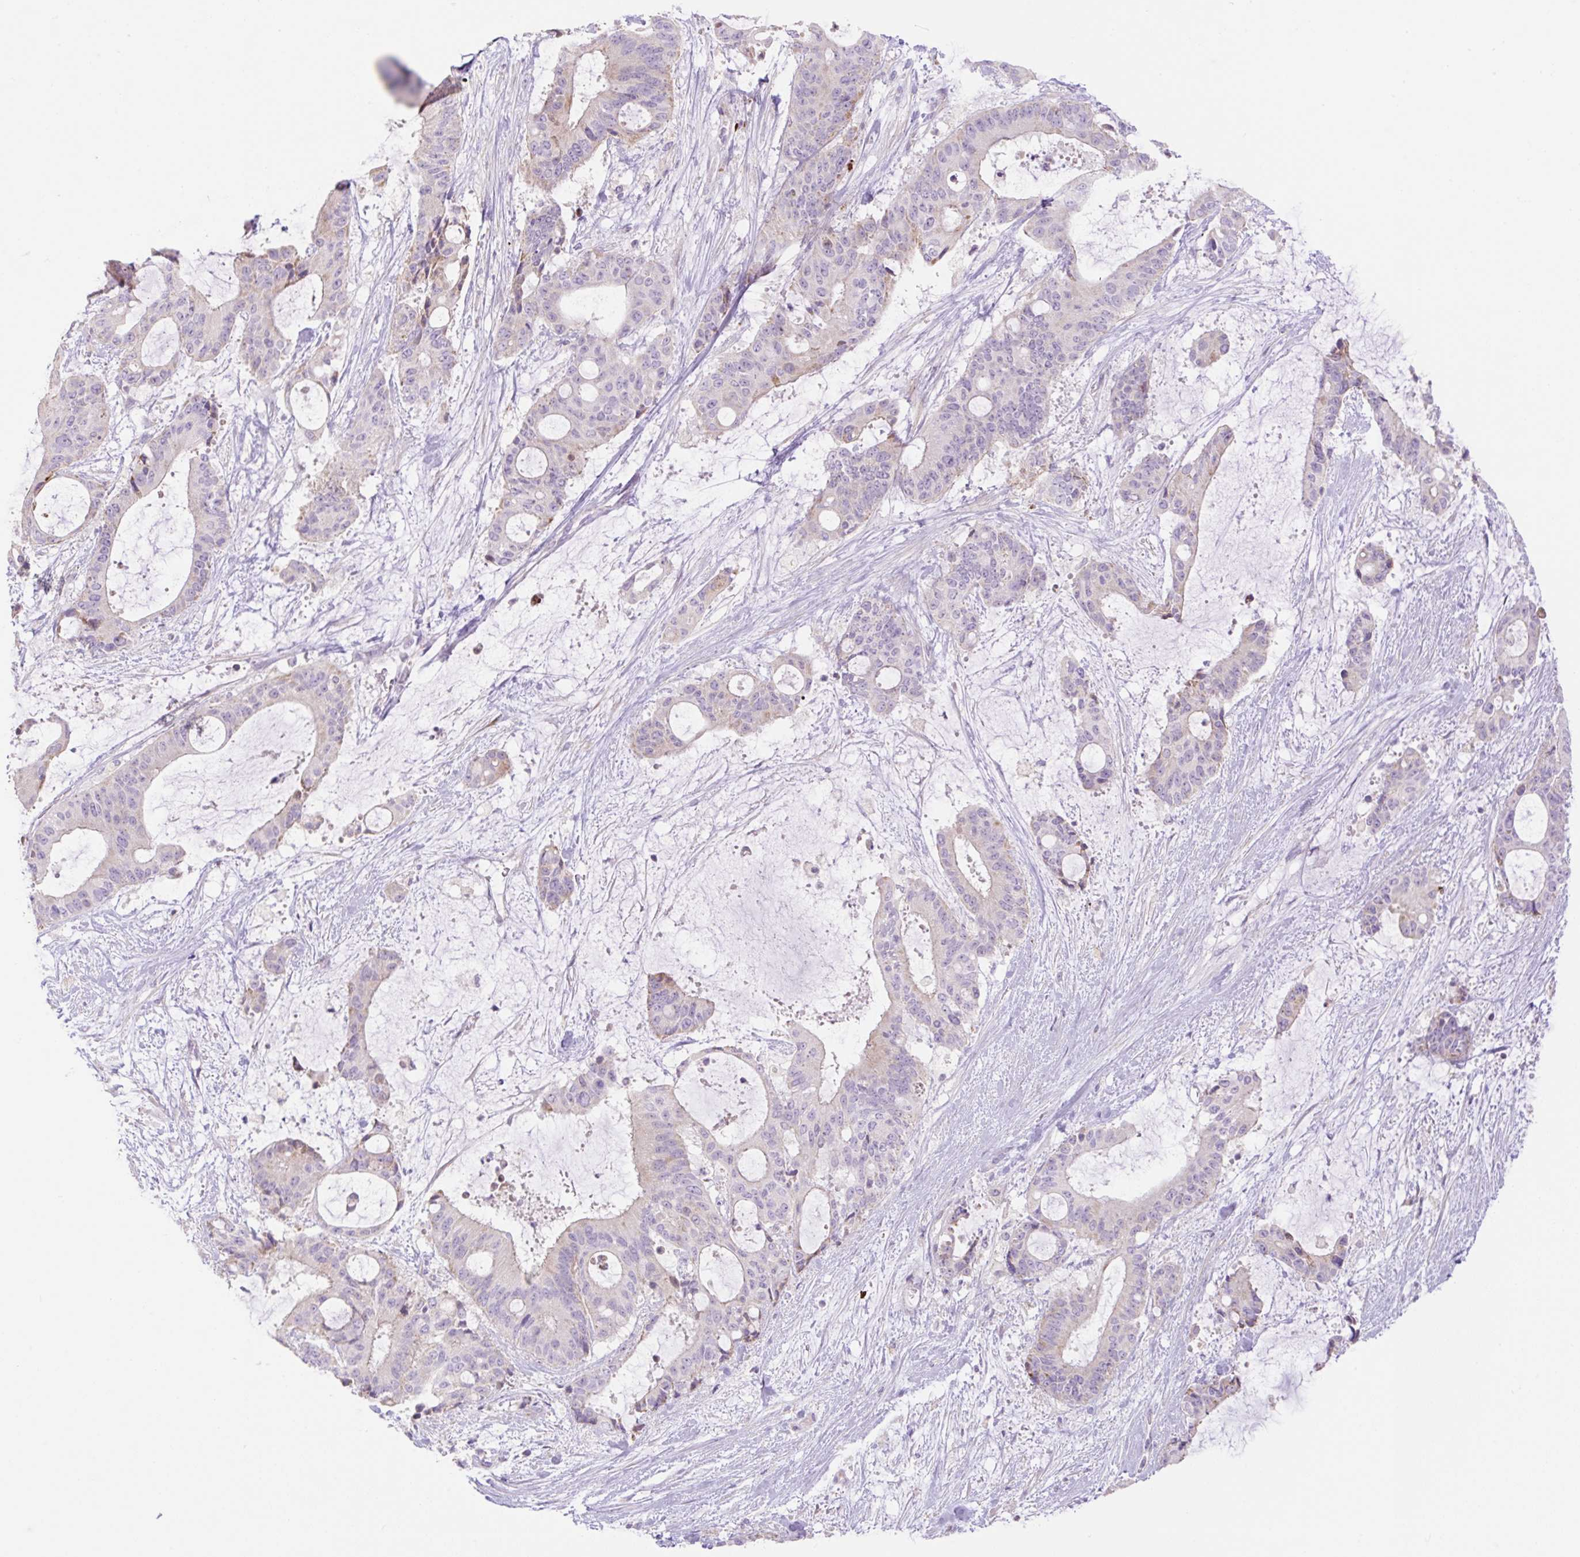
{"staining": {"intensity": "weak", "quantity": "<25%", "location": "cytoplasmic/membranous"}, "tissue": "liver cancer", "cell_type": "Tumor cells", "image_type": "cancer", "snomed": [{"axis": "morphology", "description": "Normal tissue, NOS"}, {"axis": "morphology", "description": "Cholangiocarcinoma"}, {"axis": "topography", "description": "Liver"}, {"axis": "topography", "description": "Peripheral nerve tissue"}], "caption": "An immunohistochemistry (IHC) histopathology image of cholangiocarcinoma (liver) is shown. There is no staining in tumor cells of cholangiocarcinoma (liver).", "gene": "VPS25", "patient": {"sex": "female", "age": 73}}